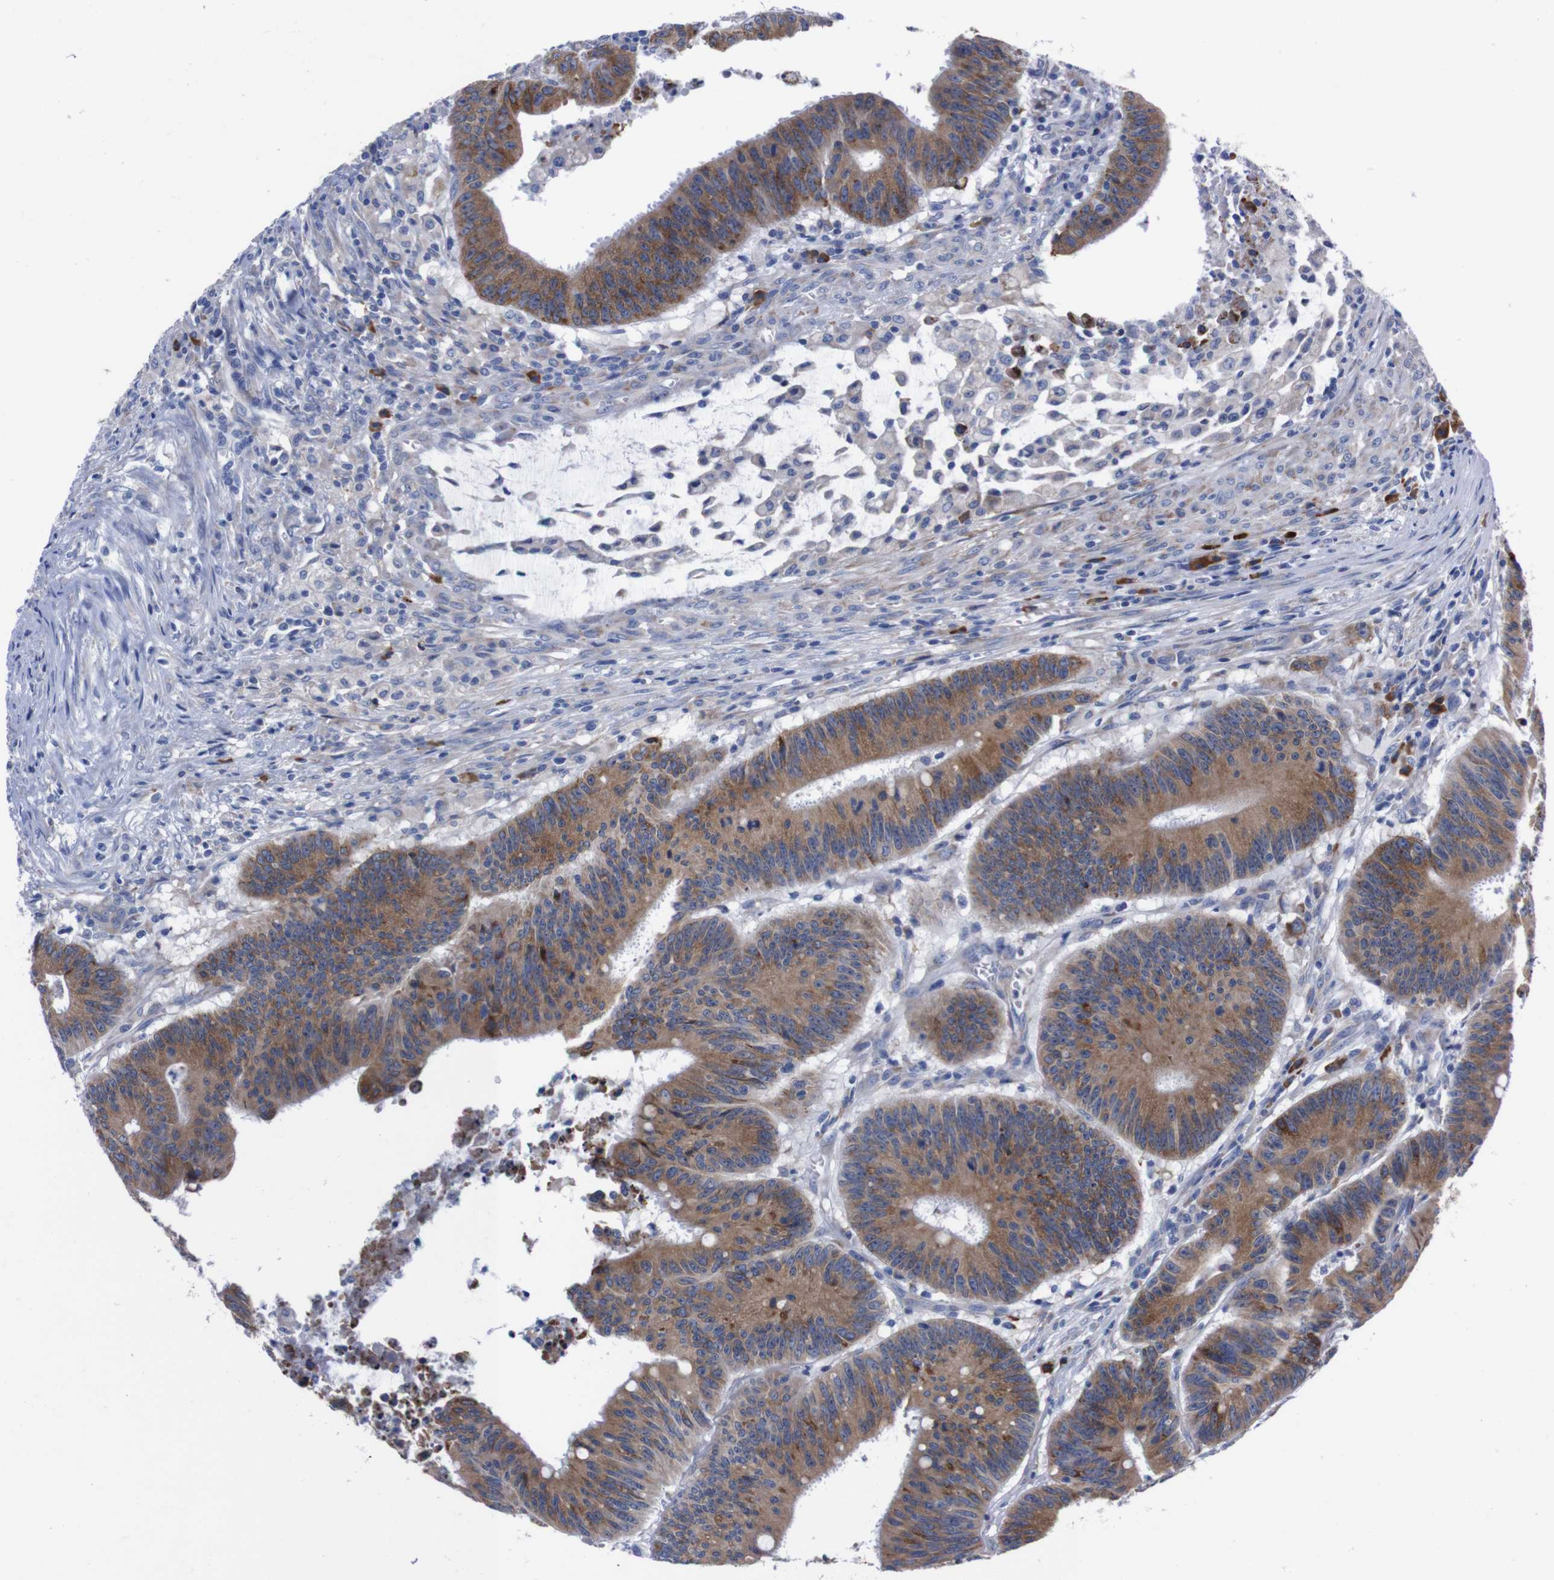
{"staining": {"intensity": "moderate", "quantity": ">75%", "location": "cytoplasmic/membranous"}, "tissue": "colorectal cancer", "cell_type": "Tumor cells", "image_type": "cancer", "snomed": [{"axis": "morphology", "description": "Adenocarcinoma, NOS"}, {"axis": "topography", "description": "Colon"}], "caption": "Brown immunohistochemical staining in colorectal adenocarcinoma exhibits moderate cytoplasmic/membranous staining in about >75% of tumor cells.", "gene": "NEBL", "patient": {"sex": "male", "age": 45}}